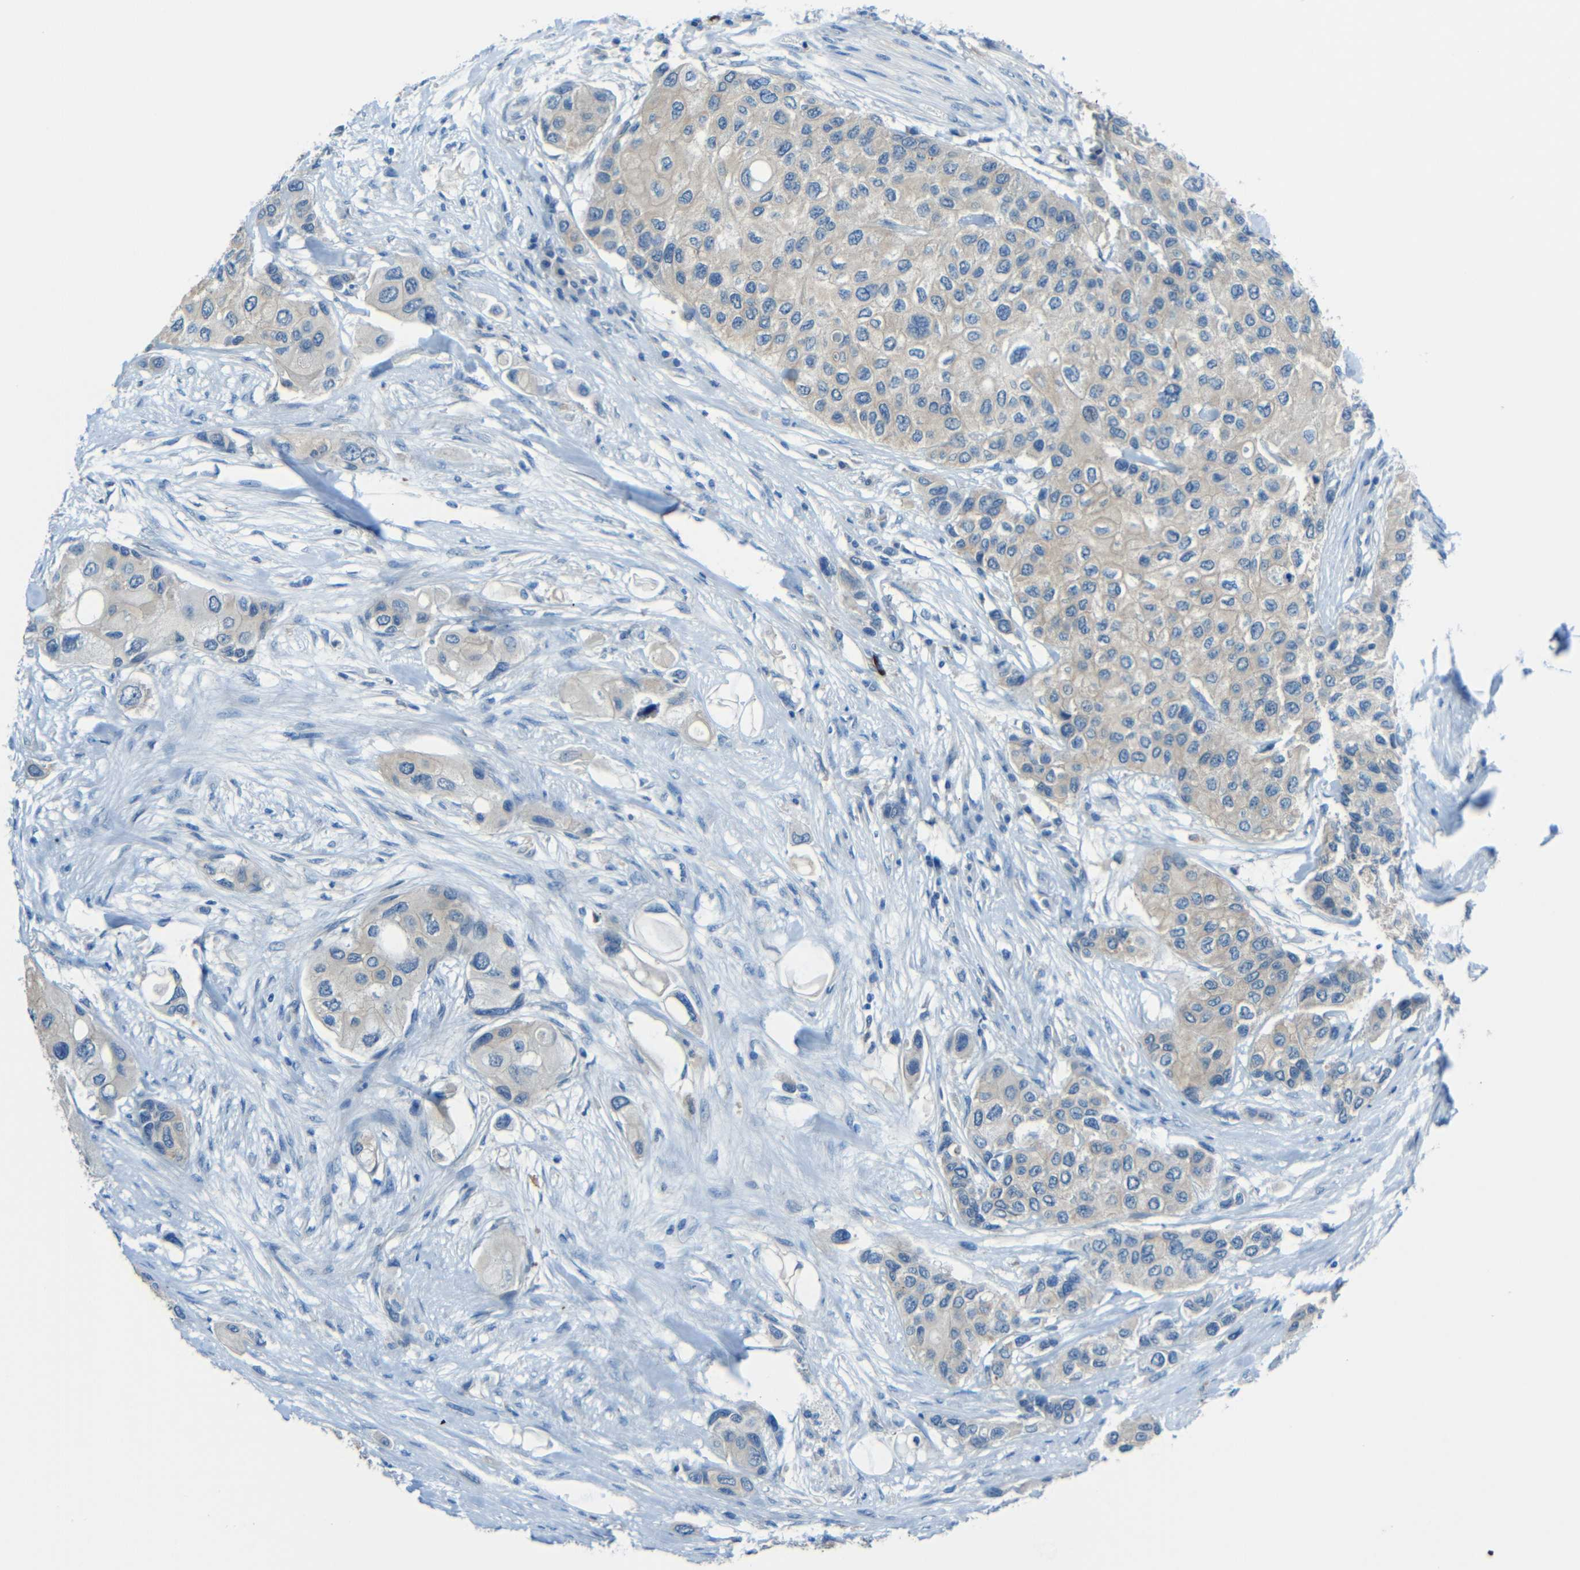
{"staining": {"intensity": "weak", "quantity": ">75%", "location": "cytoplasmic/membranous"}, "tissue": "urothelial cancer", "cell_type": "Tumor cells", "image_type": "cancer", "snomed": [{"axis": "morphology", "description": "Urothelial carcinoma, High grade"}, {"axis": "topography", "description": "Urinary bladder"}], "caption": "Urothelial cancer tissue demonstrates weak cytoplasmic/membranous expression in approximately >75% of tumor cells (Brightfield microscopy of DAB IHC at high magnification).", "gene": "CYP26B1", "patient": {"sex": "female", "age": 56}}